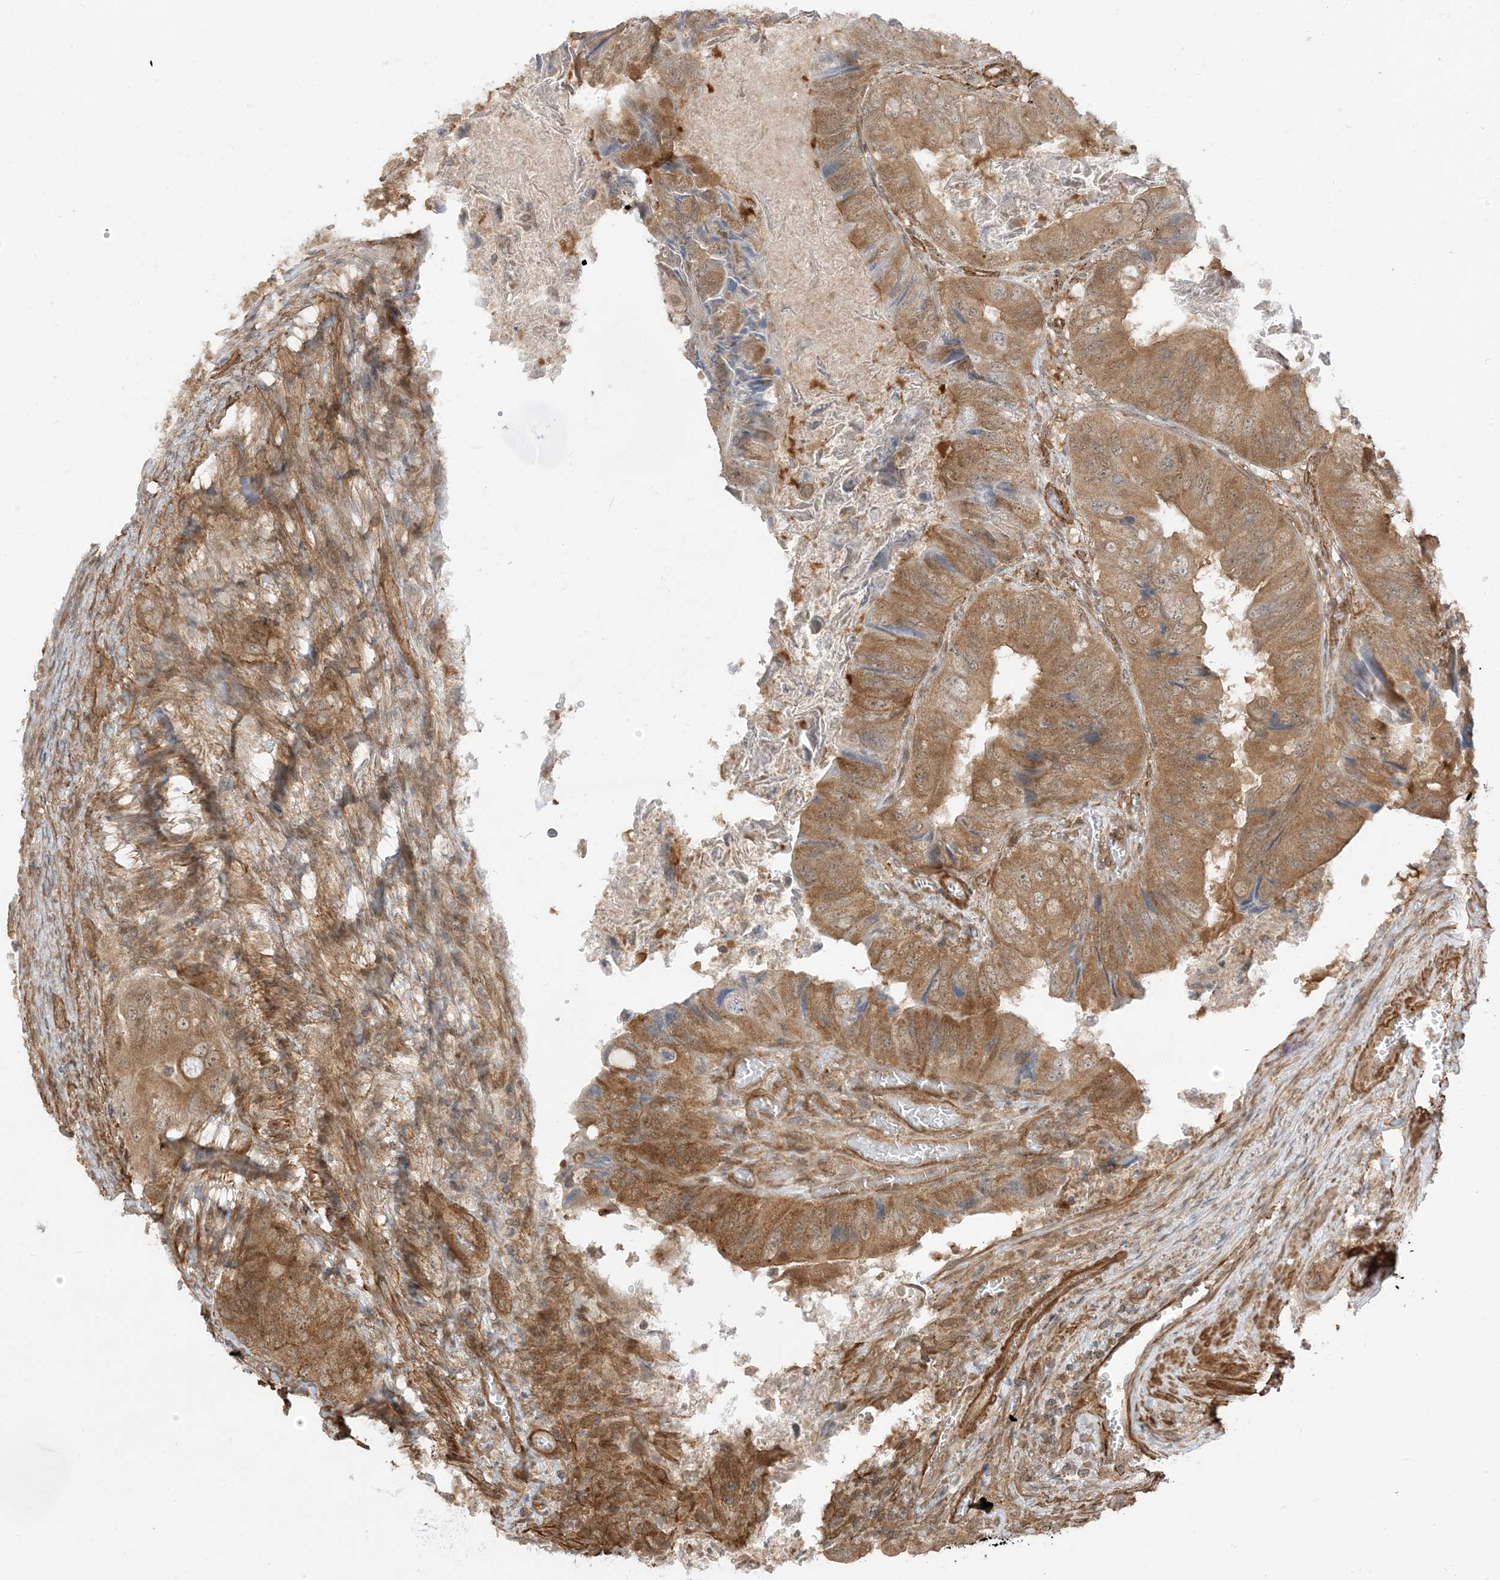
{"staining": {"intensity": "moderate", "quantity": ">75%", "location": "cytoplasmic/membranous"}, "tissue": "colorectal cancer", "cell_type": "Tumor cells", "image_type": "cancer", "snomed": [{"axis": "morphology", "description": "Adenocarcinoma, NOS"}, {"axis": "topography", "description": "Rectum"}], "caption": "Immunohistochemistry micrograph of human colorectal cancer (adenocarcinoma) stained for a protein (brown), which shows medium levels of moderate cytoplasmic/membranous expression in about >75% of tumor cells.", "gene": "TBCC", "patient": {"sex": "male", "age": 63}}